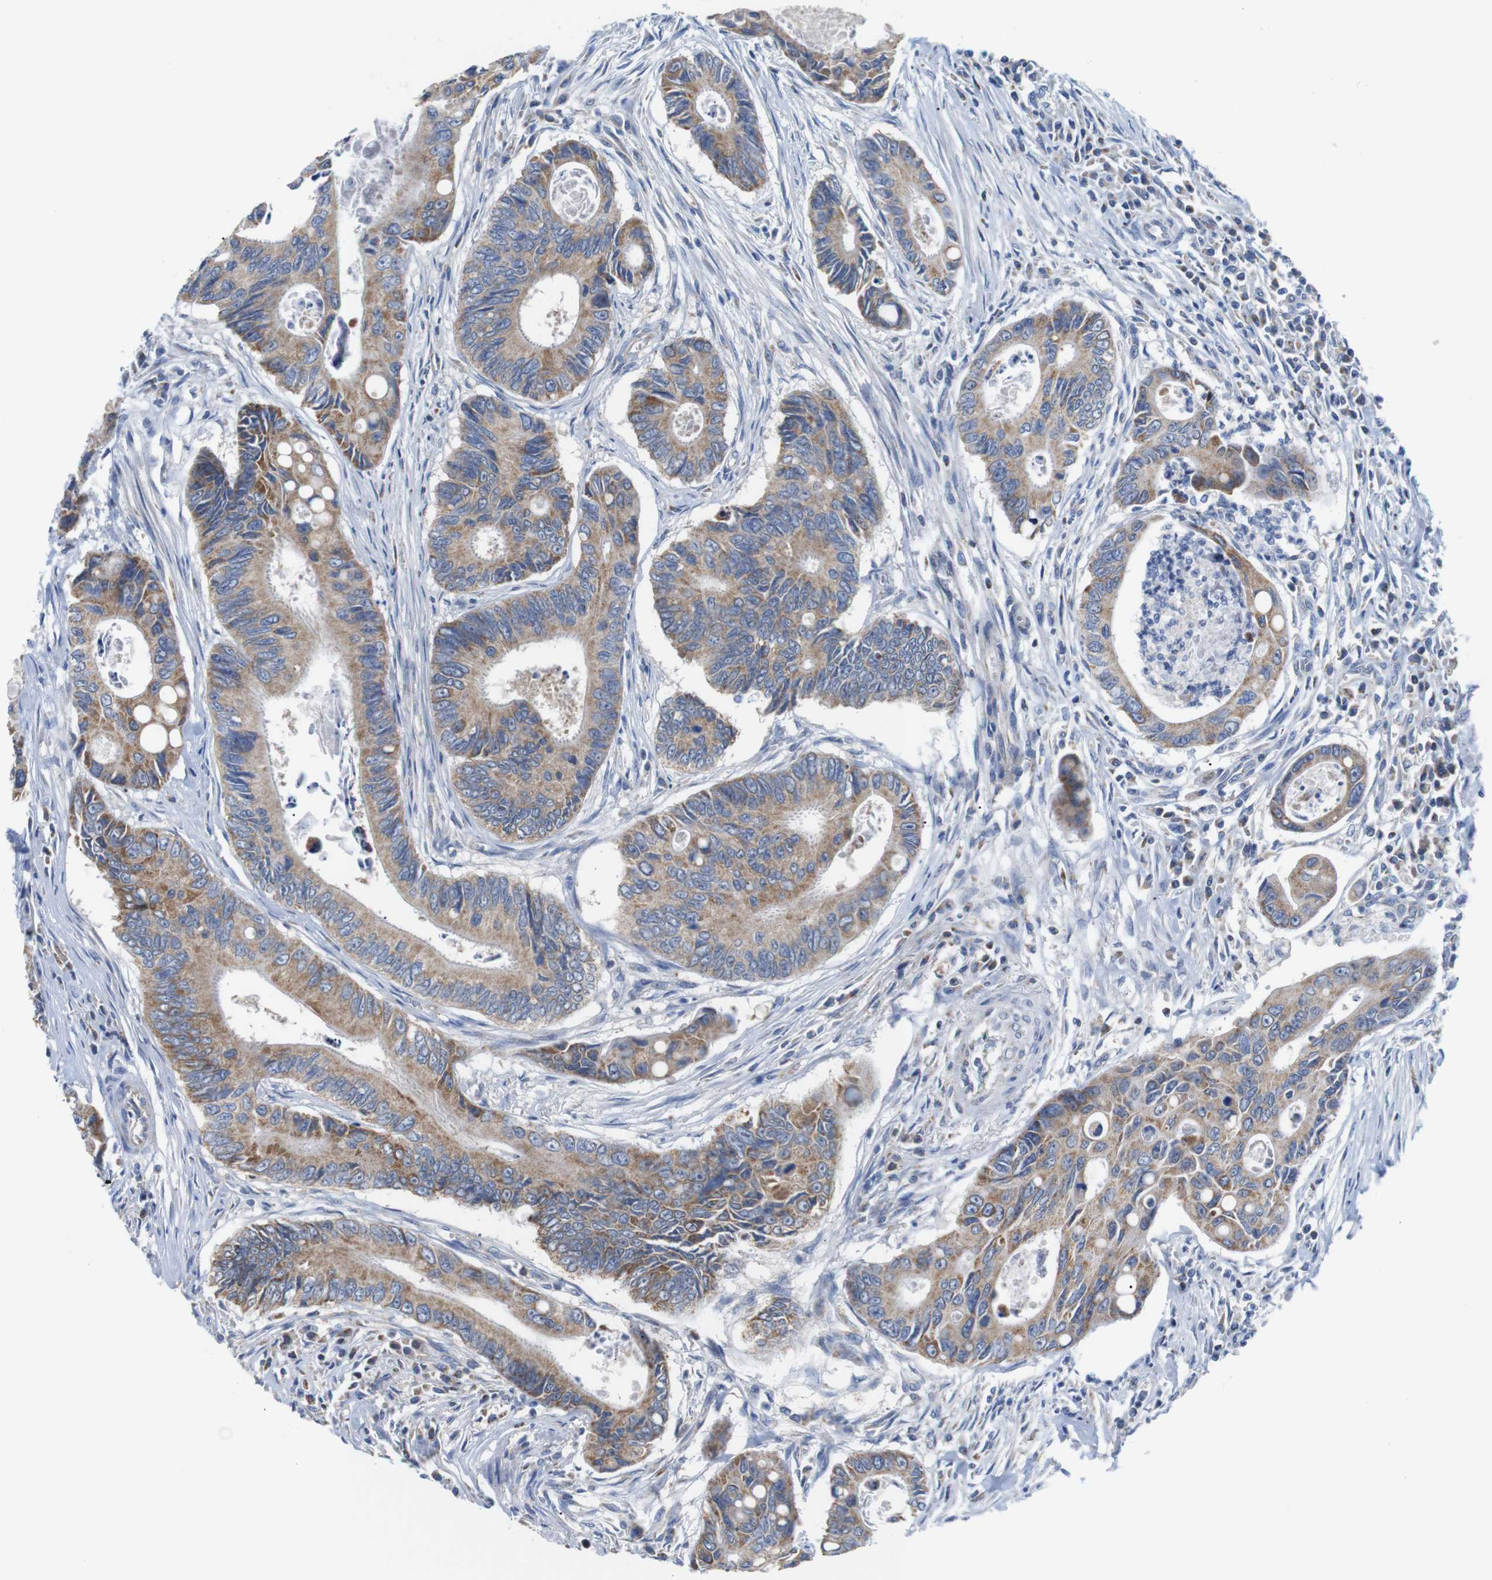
{"staining": {"intensity": "moderate", "quantity": ">75%", "location": "cytoplasmic/membranous"}, "tissue": "colorectal cancer", "cell_type": "Tumor cells", "image_type": "cancer", "snomed": [{"axis": "morphology", "description": "Inflammation, NOS"}, {"axis": "morphology", "description": "Adenocarcinoma, NOS"}, {"axis": "topography", "description": "Colon"}], "caption": "Approximately >75% of tumor cells in adenocarcinoma (colorectal) show moderate cytoplasmic/membranous protein positivity as visualized by brown immunohistochemical staining.", "gene": "F2RL1", "patient": {"sex": "male", "age": 72}}